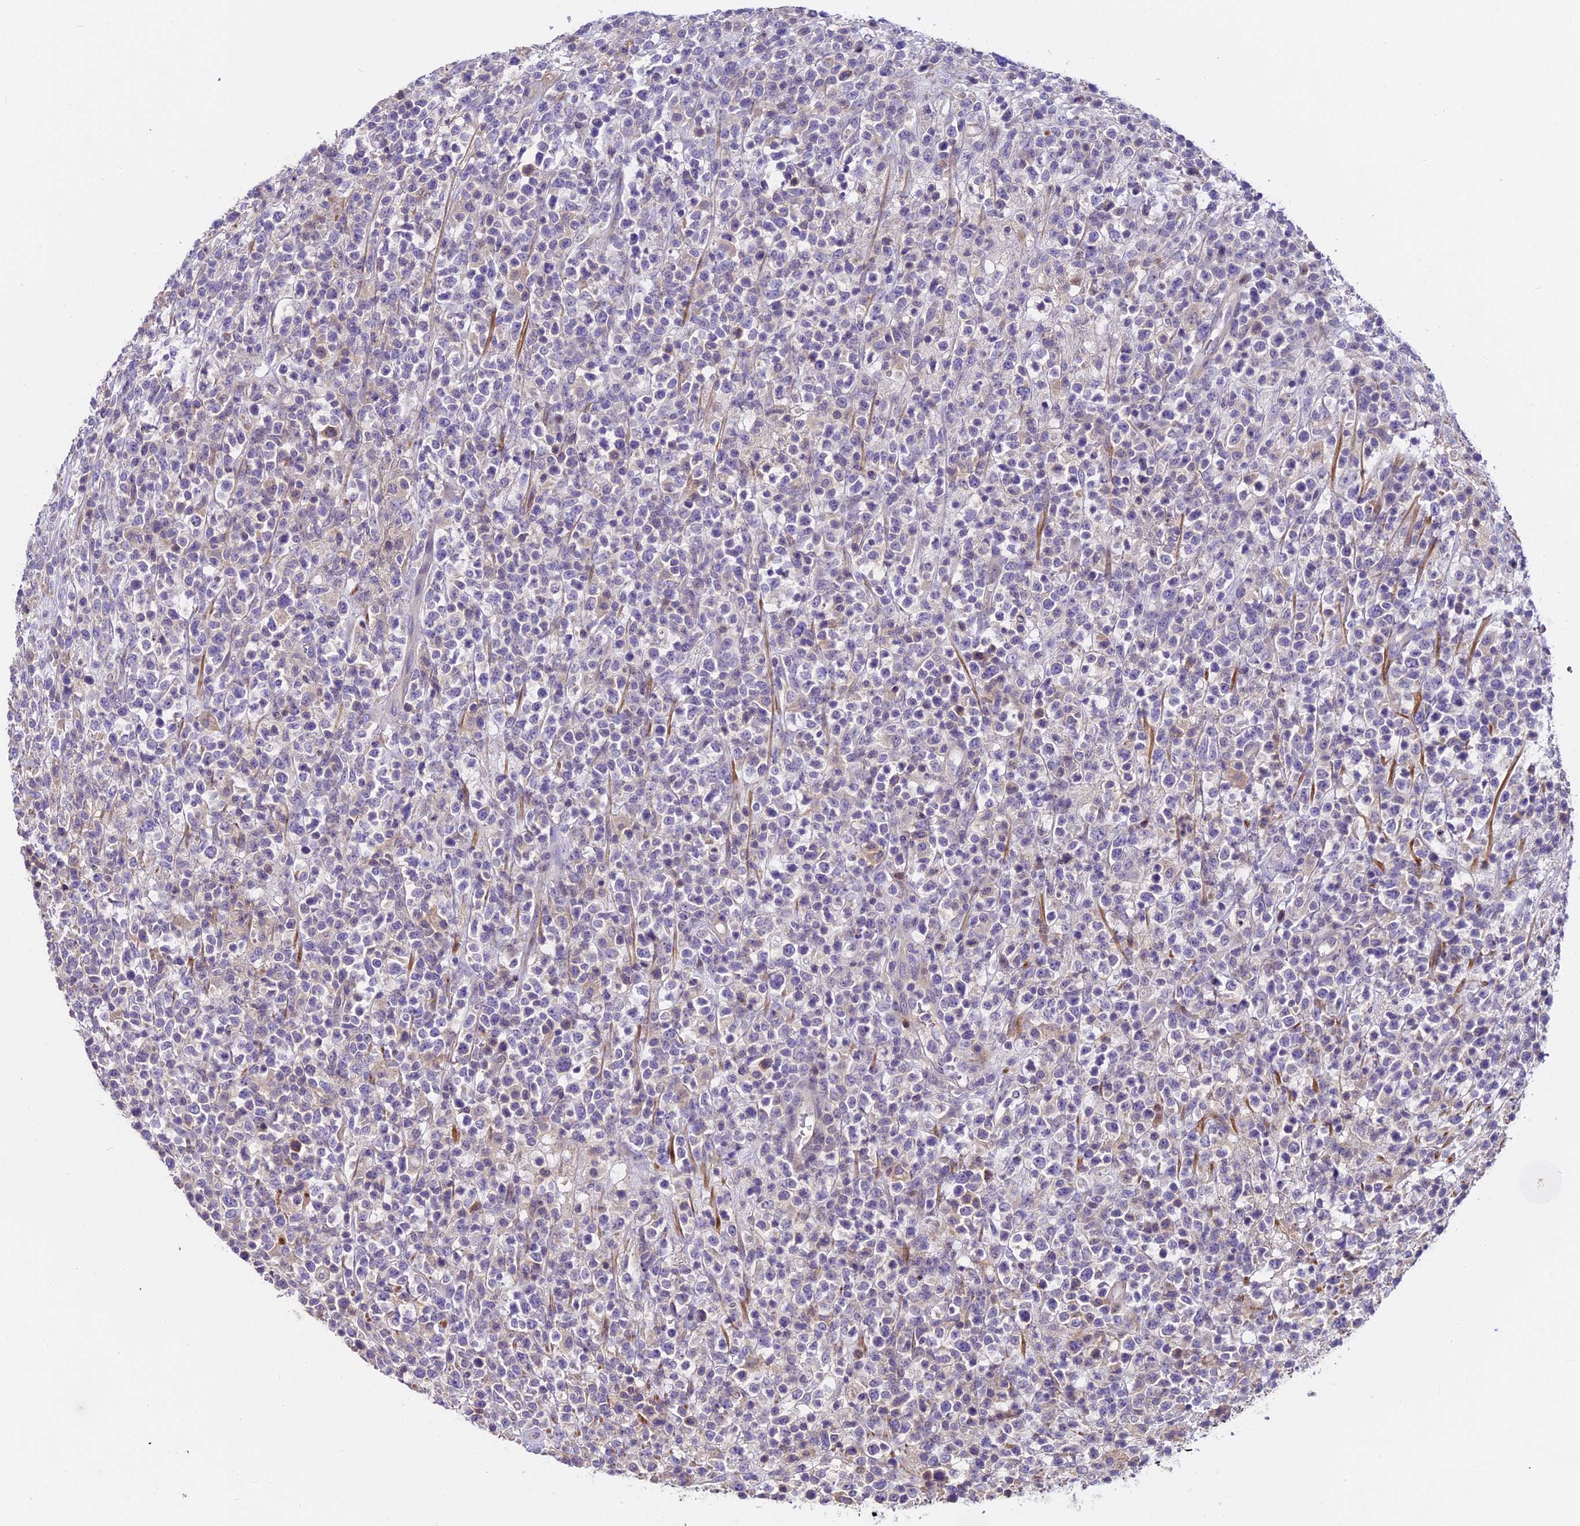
{"staining": {"intensity": "negative", "quantity": "none", "location": "none"}, "tissue": "lymphoma", "cell_type": "Tumor cells", "image_type": "cancer", "snomed": [{"axis": "morphology", "description": "Malignant lymphoma, non-Hodgkin's type, High grade"}, {"axis": "topography", "description": "Colon"}], "caption": "A high-resolution micrograph shows IHC staining of high-grade malignant lymphoma, non-Hodgkin's type, which reveals no significant positivity in tumor cells.", "gene": "FAM98C", "patient": {"sex": "female", "age": 53}}